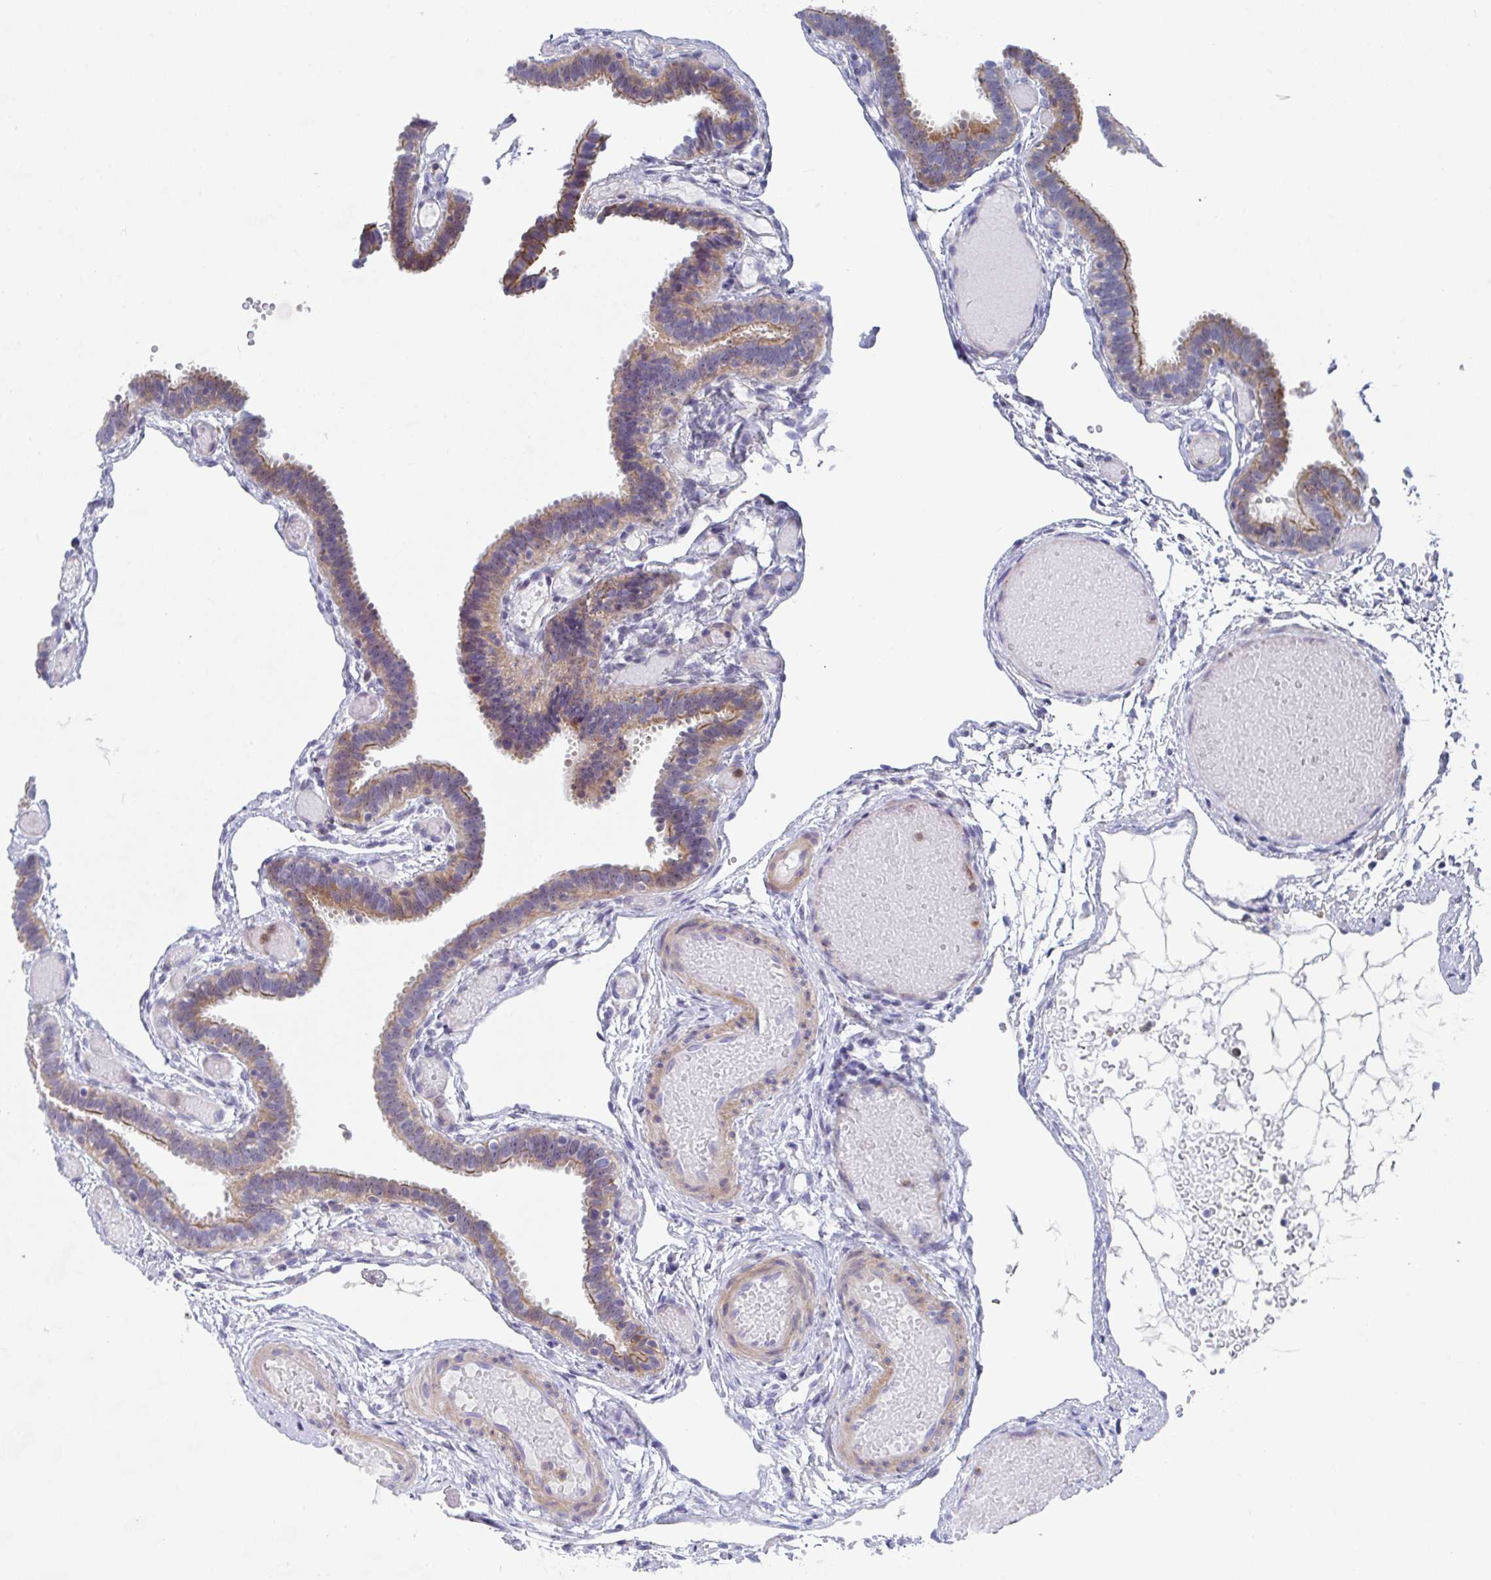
{"staining": {"intensity": "moderate", "quantity": "<25%", "location": "cytoplasmic/membranous"}, "tissue": "fallopian tube", "cell_type": "Glandular cells", "image_type": "normal", "snomed": [{"axis": "morphology", "description": "Normal tissue, NOS"}, {"axis": "topography", "description": "Fallopian tube"}], "caption": "Brown immunohistochemical staining in benign fallopian tube shows moderate cytoplasmic/membranous staining in approximately <25% of glandular cells.", "gene": "KLHL33", "patient": {"sex": "female", "age": 37}}